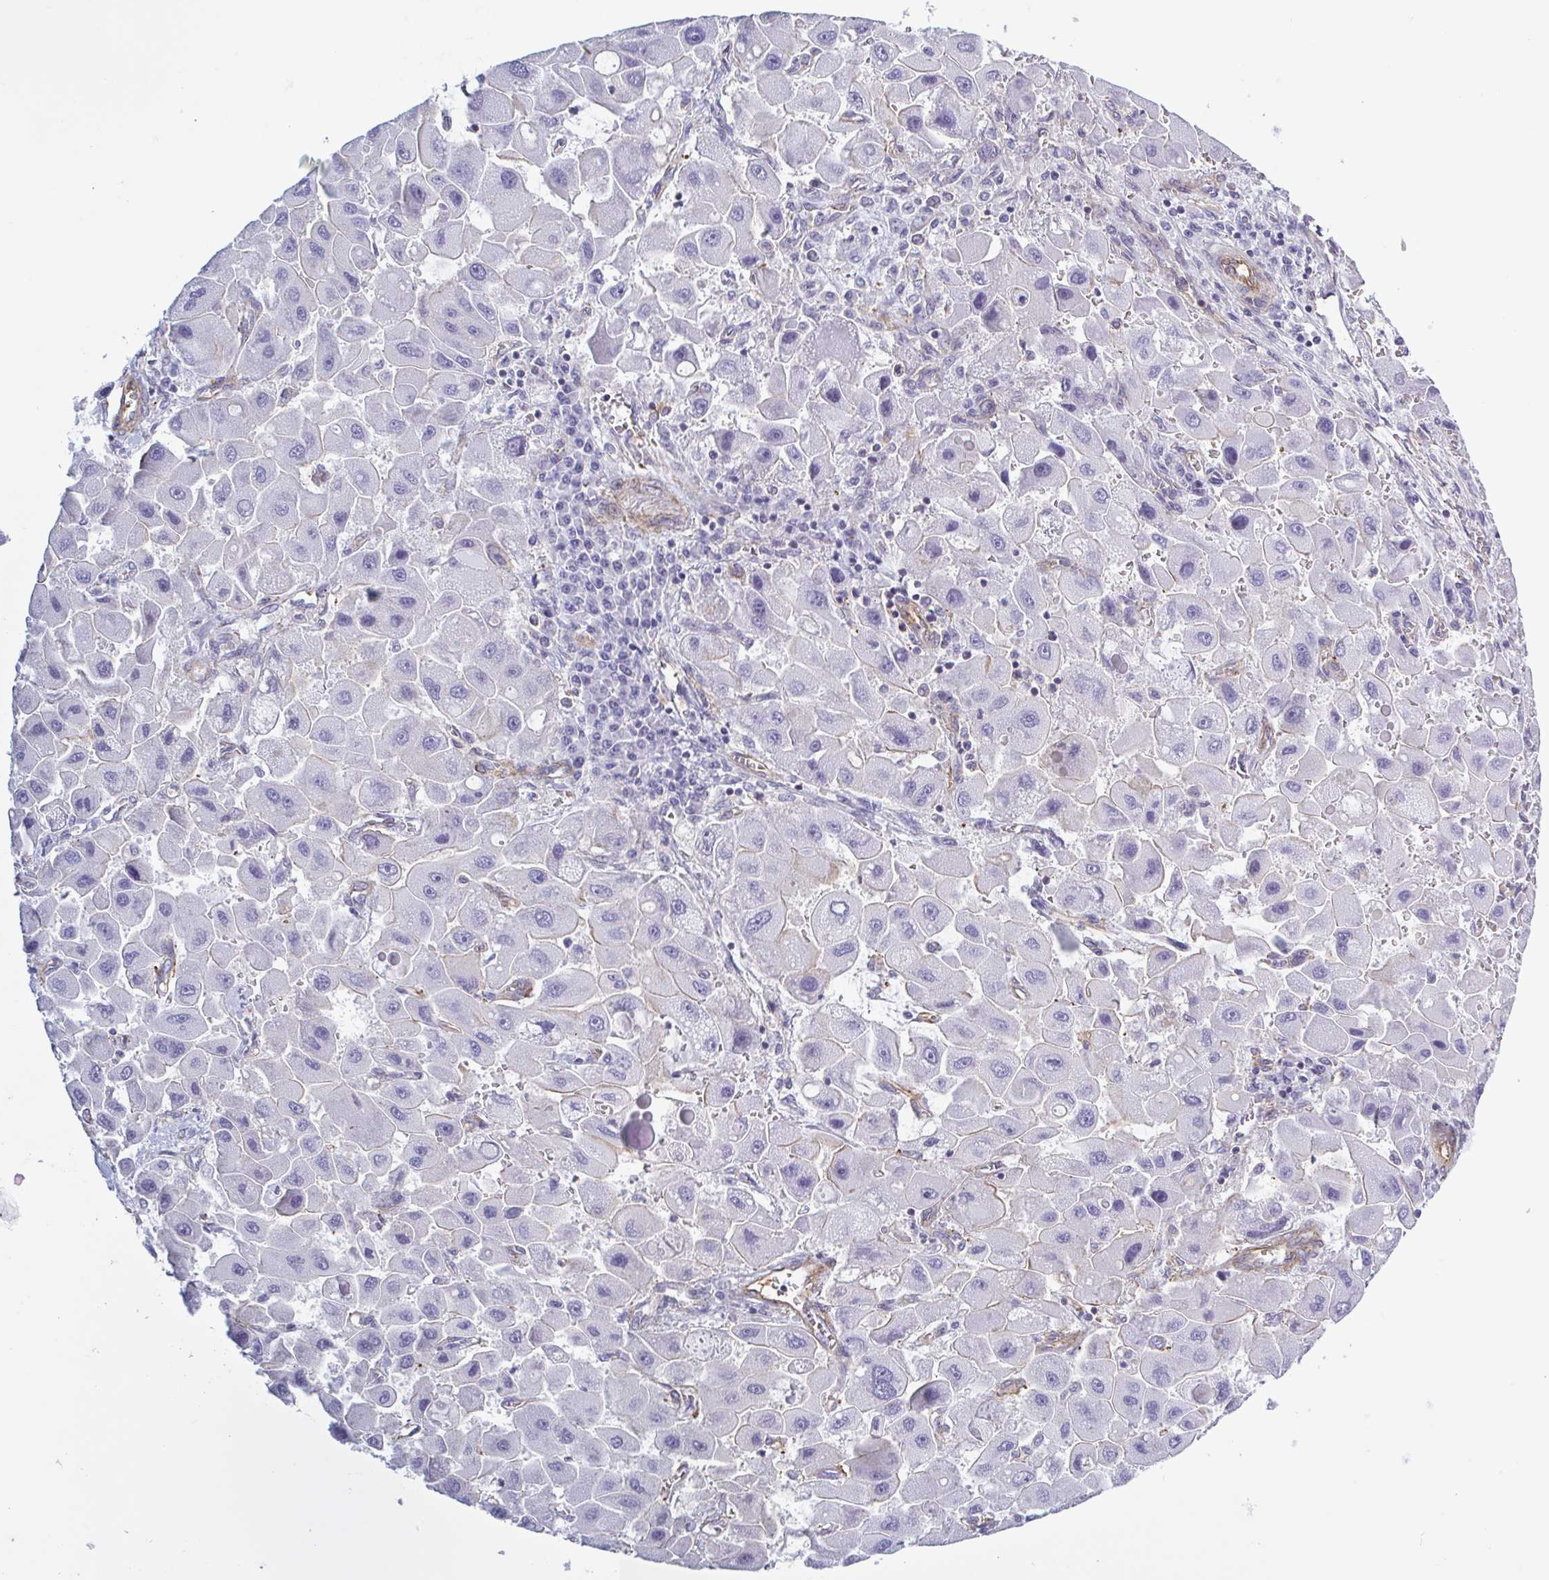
{"staining": {"intensity": "negative", "quantity": "none", "location": "none"}, "tissue": "liver cancer", "cell_type": "Tumor cells", "image_type": "cancer", "snomed": [{"axis": "morphology", "description": "Carcinoma, Hepatocellular, NOS"}, {"axis": "topography", "description": "Liver"}], "caption": "IHC image of liver cancer stained for a protein (brown), which exhibits no staining in tumor cells.", "gene": "SHISA7", "patient": {"sex": "male", "age": 24}}